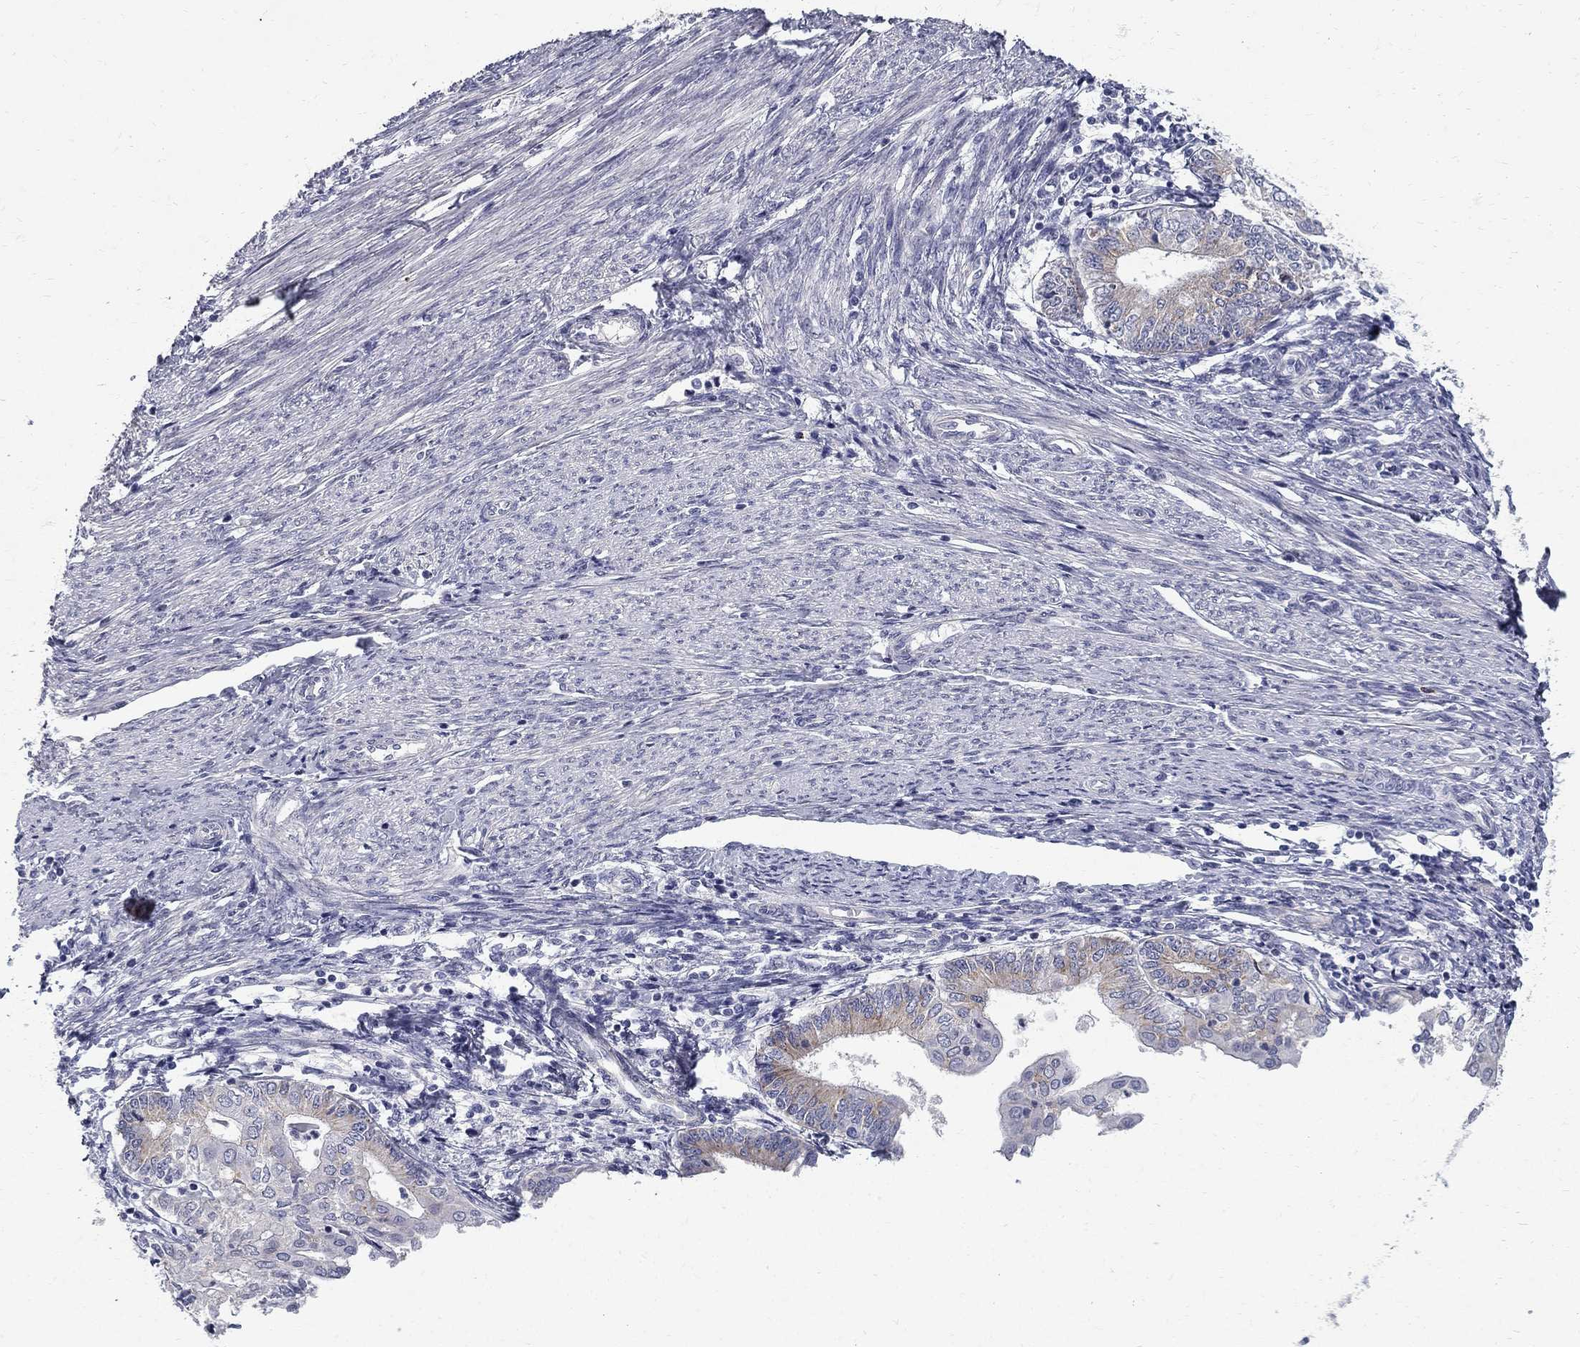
{"staining": {"intensity": "weak", "quantity": "25%-75%", "location": "cytoplasmic/membranous"}, "tissue": "endometrial cancer", "cell_type": "Tumor cells", "image_type": "cancer", "snomed": [{"axis": "morphology", "description": "Adenocarcinoma, NOS"}, {"axis": "topography", "description": "Endometrium"}], "caption": "Immunohistochemistry staining of endometrial adenocarcinoma, which displays low levels of weak cytoplasmic/membranous positivity in about 25%-75% of tumor cells indicating weak cytoplasmic/membranous protein expression. The staining was performed using DAB (brown) for protein detection and nuclei were counterstained in hematoxylin (blue).", "gene": "CLIC6", "patient": {"sex": "female", "age": 68}}